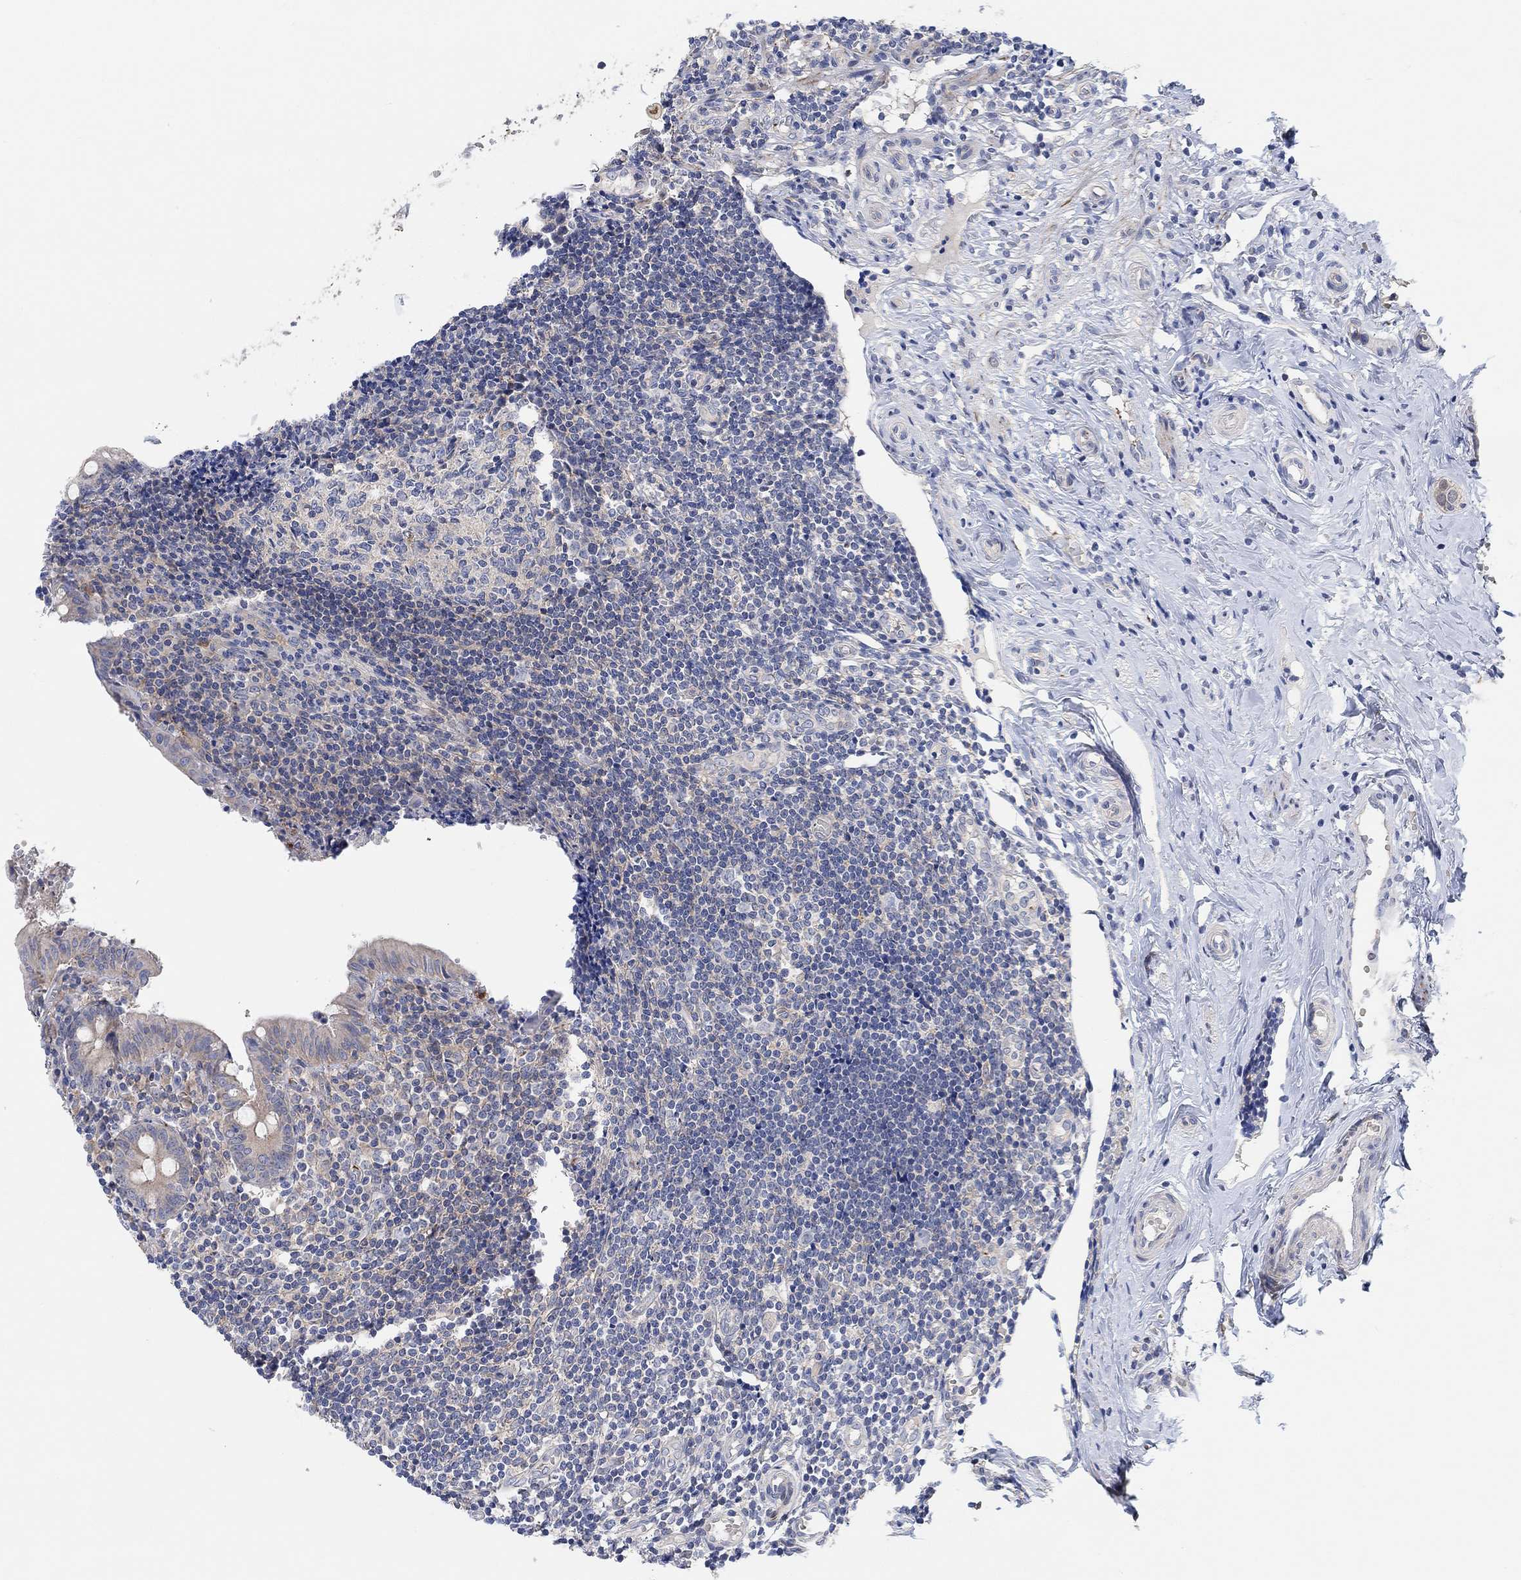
{"staining": {"intensity": "weak", "quantity": "<25%", "location": "cytoplasmic/membranous"}, "tissue": "appendix", "cell_type": "Glandular cells", "image_type": "normal", "snomed": [{"axis": "morphology", "description": "Normal tissue, NOS"}, {"axis": "topography", "description": "Appendix"}], "caption": "Glandular cells show no significant protein positivity in unremarkable appendix. (Brightfield microscopy of DAB (3,3'-diaminobenzidine) immunohistochemistry at high magnification).", "gene": "PMFBP1", "patient": {"sex": "female", "age": 23}}